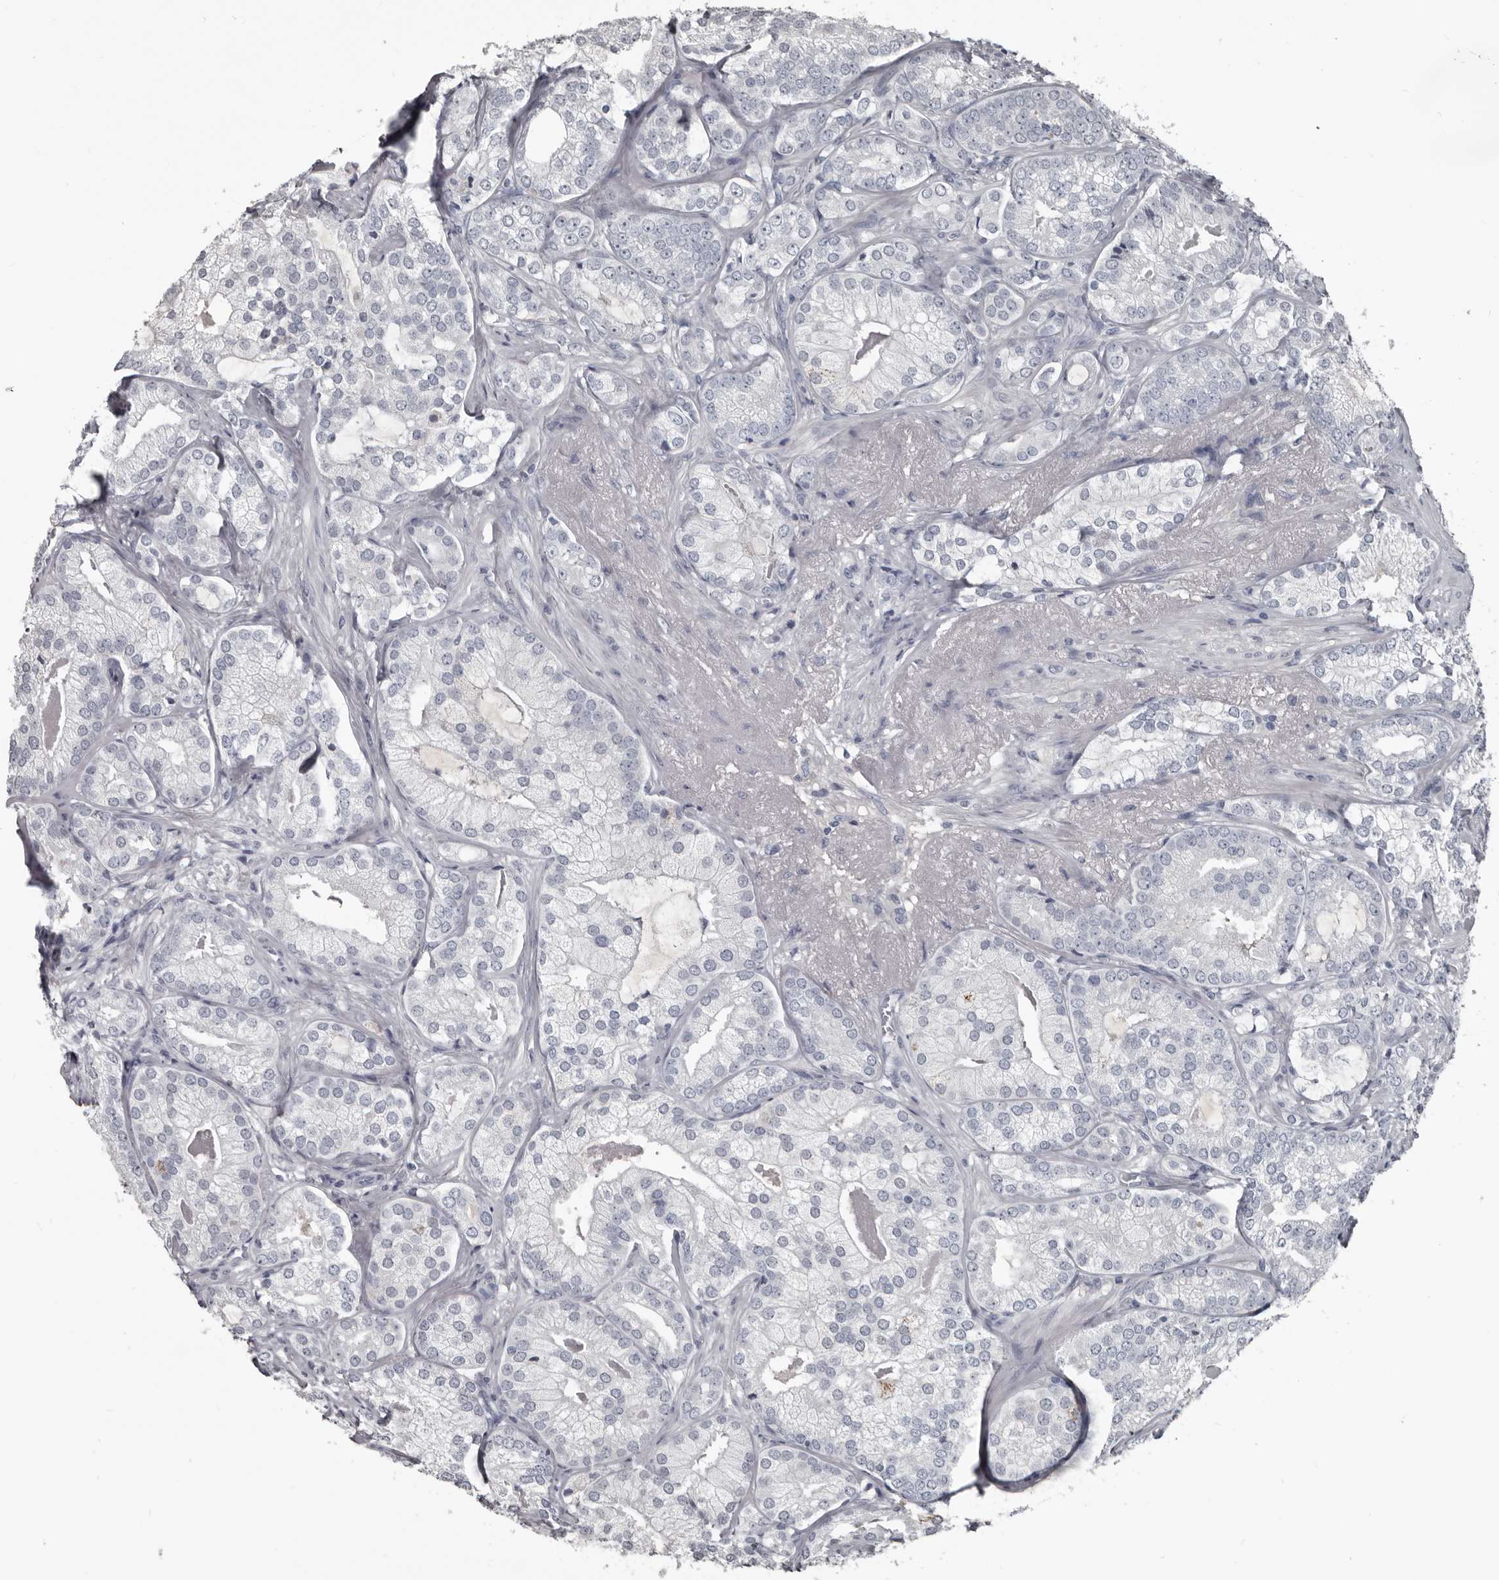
{"staining": {"intensity": "negative", "quantity": "none", "location": "none"}, "tissue": "prostate cancer", "cell_type": "Tumor cells", "image_type": "cancer", "snomed": [{"axis": "morphology", "description": "Normal morphology"}, {"axis": "morphology", "description": "Adenocarcinoma, Low grade"}, {"axis": "topography", "description": "Prostate"}], "caption": "Prostate low-grade adenocarcinoma stained for a protein using IHC reveals no expression tumor cells.", "gene": "GREB1", "patient": {"sex": "male", "age": 72}}